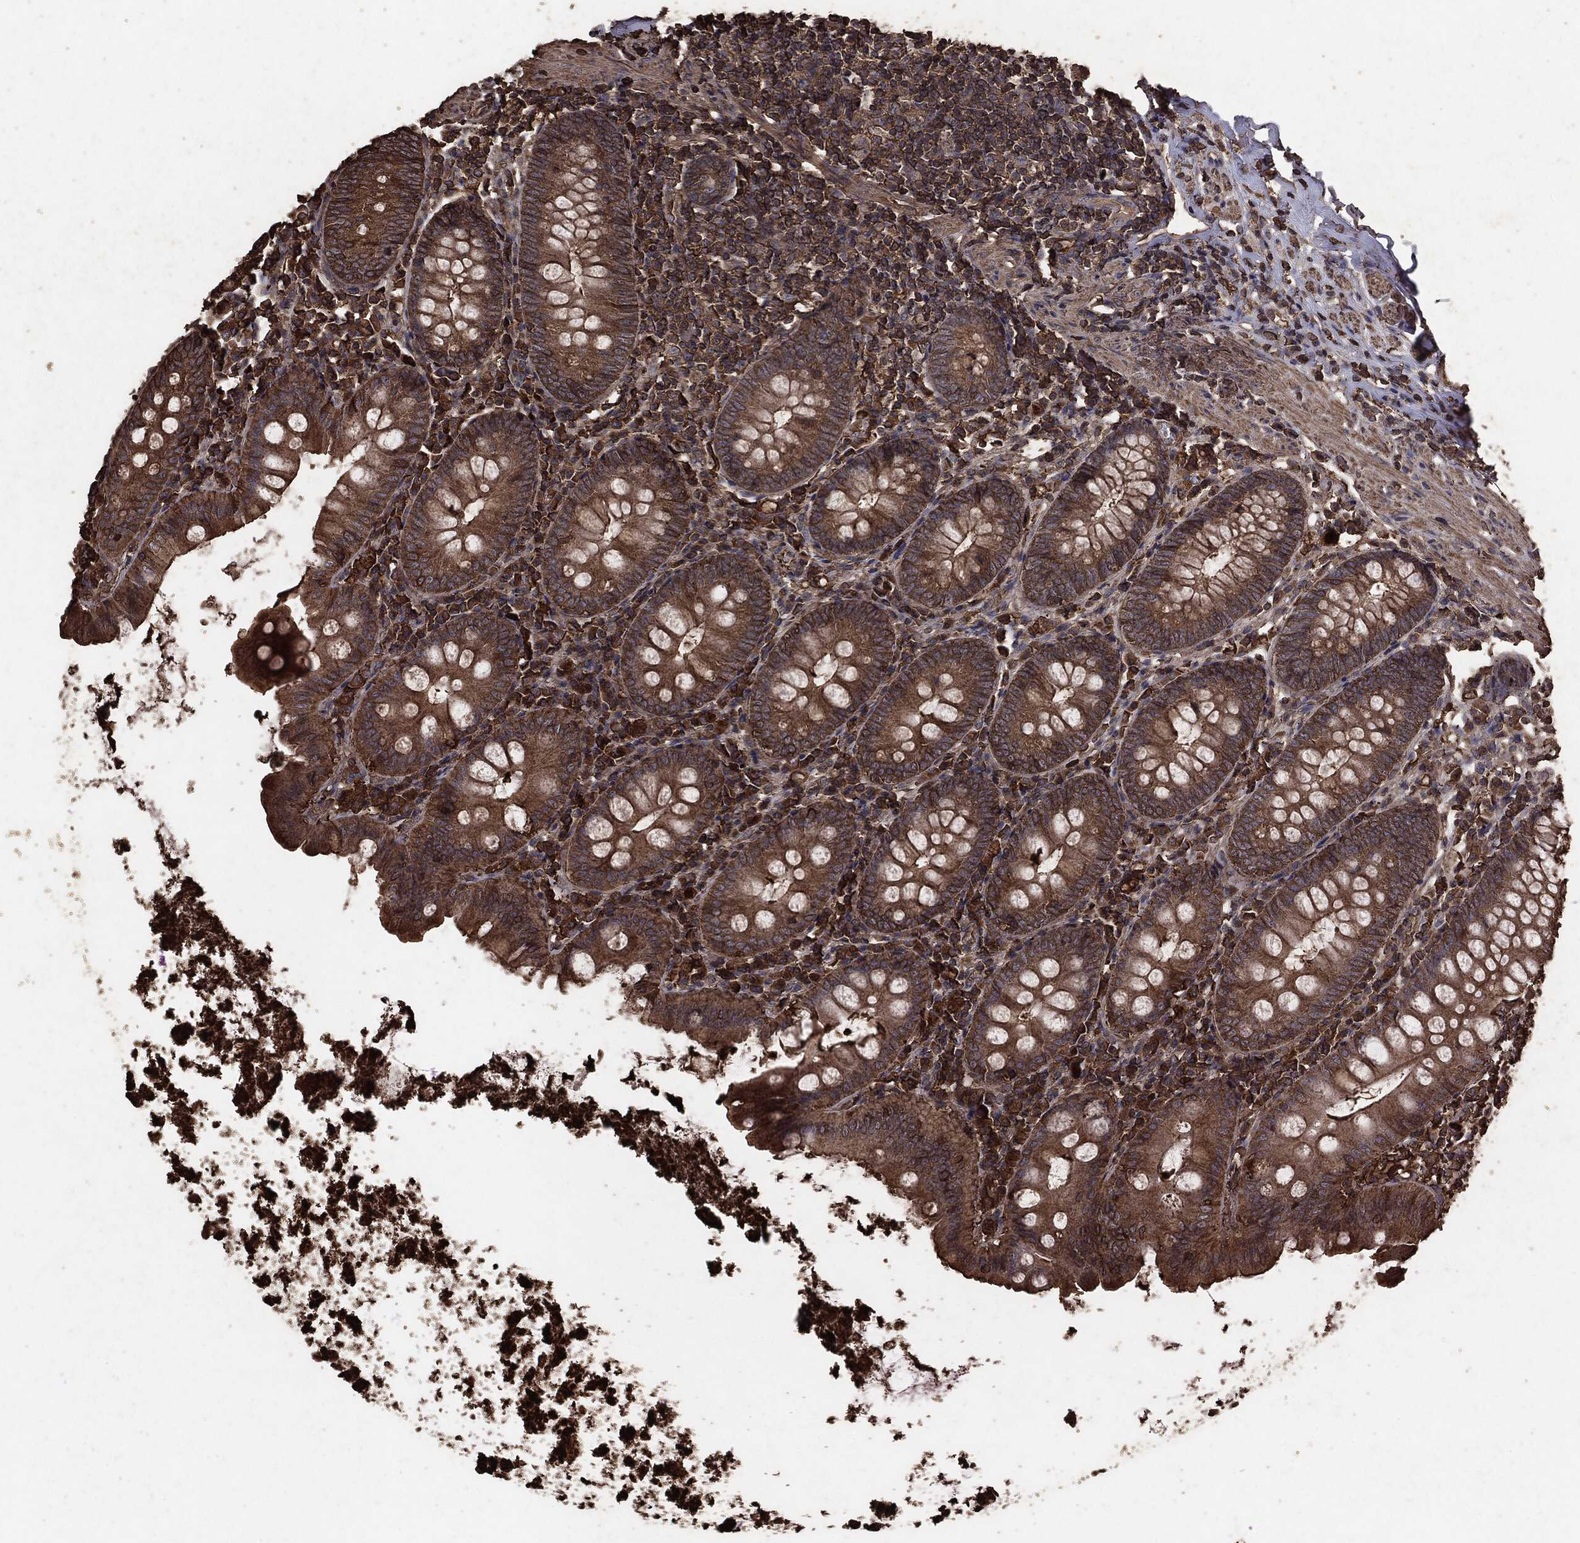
{"staining": {"intensity": "moderate", "quantity": ">75%", "location": "cytoplasmic/membranous"}, "tissue": "appendix", "cell_type": "Glandular cells", "image_type": "normal", "snomed": [{"axis": "morphology", "description": "Normal tissue, NOS"}, {"axis": "topography", "description": "Appendix"}], "caption": "Protein staining of benign appendix exhibits moderate cytoplasmic/membranous expression in about >75% of glandular cells. The staining was performed using DAB (3,3'-diaminobenzidine) to visualize the protein expression in brown, while the nuclei were stained in blue with hematoxylin (Magnification: 20x).", "gene": "MTOR", "patient": {"sex": "female", "age": 82}}